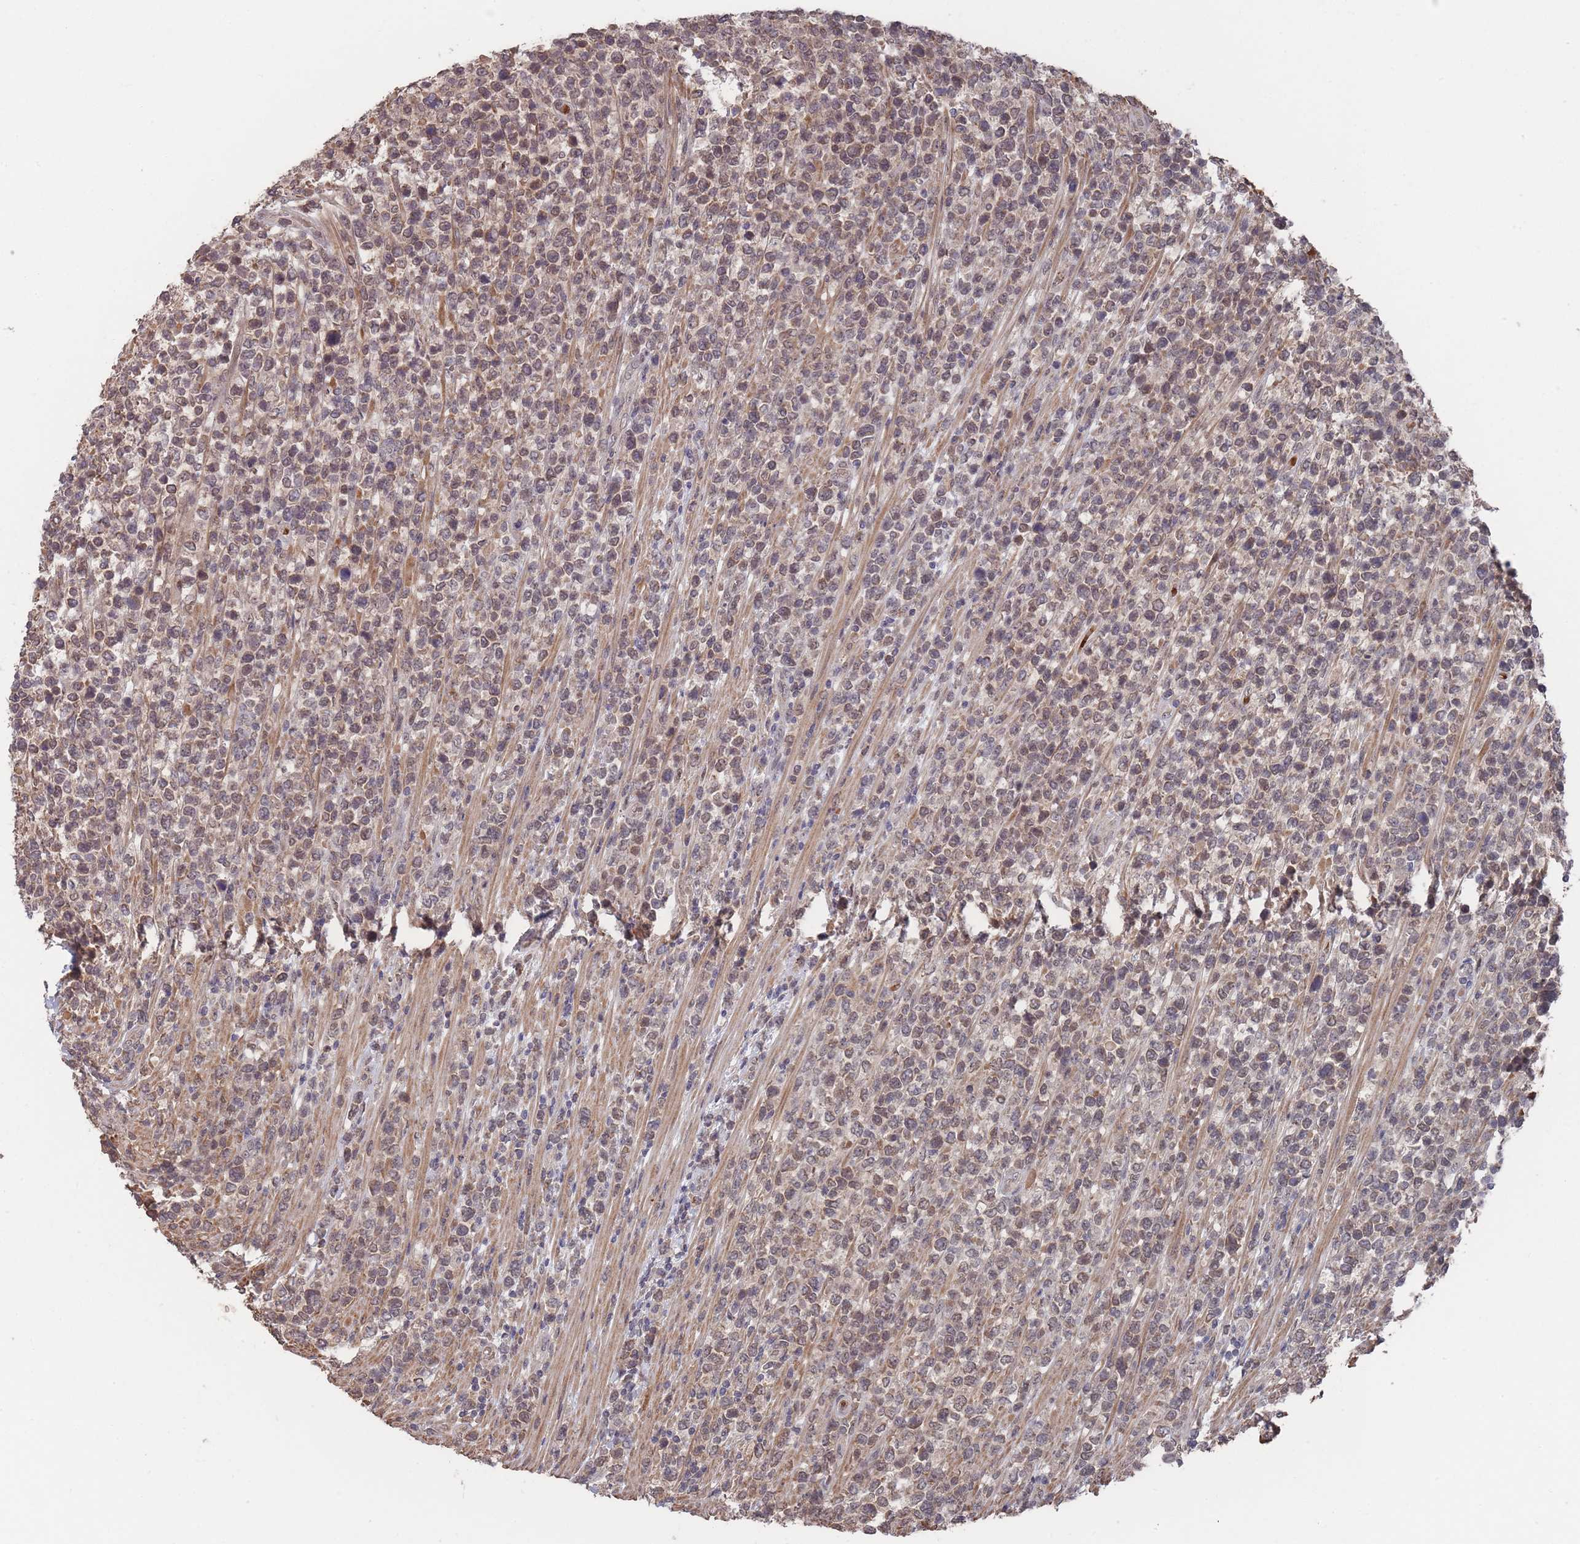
{"staining": {"intensity": "weak", "quantity": "25%-75%", "location": "cytoplasmic/membranous,nuclear"}, "tissue": "lymphoma", "cell_type": "Tumor cells", "image_type": "cancer", "snomed": [{"axis": "morphology", "description": "Malignant lymphoma, non-Hodgkin's type, High grade"}, {"axis": "topography", "description": "Soft tissue"}], "caption": "Brown immunohistochemical staining in lymphoma shows weak cytoplasmic/membranous and nuclear staining in approximately 25%-75% of tumor cells.", "gene": "SF3B1", "patient": {"sex": "female", "age": 56}}